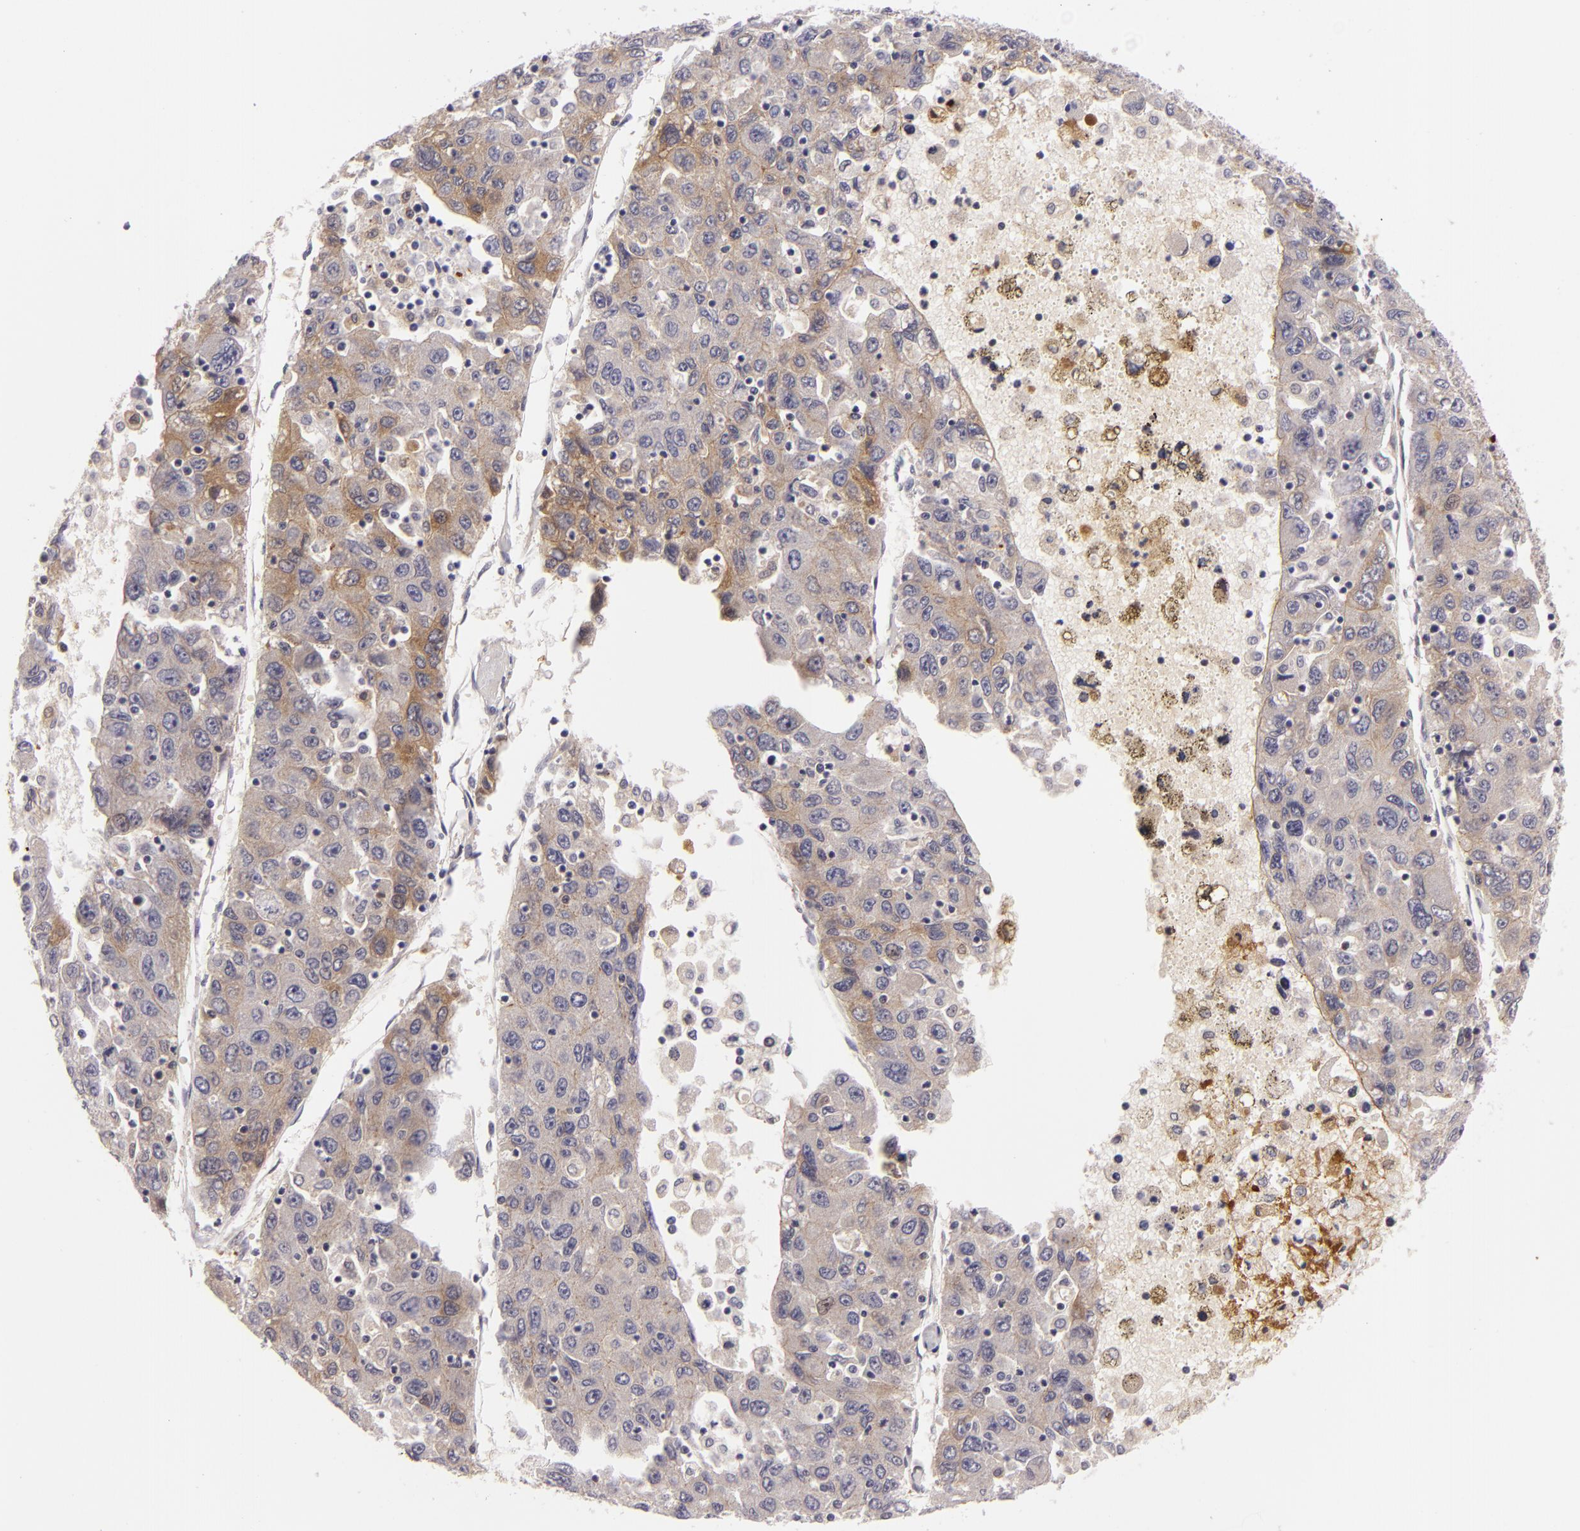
{"staining": {"intensity": "negative", "quantity": "none", "location": "none"}, "tissue": "liver cancer", "cell_type": "Tumor cells", "image_type": "cancer", "snomed": [{"axis": "morphology", "description": "Carcinoma, Hepatocellular, NOS"}, {"axis": "topography", "description": "Liver"}], "caption": "A histopathology image of hepatocellular carcinoma (liver) stained for a protein exhibits no brown staining in tumor cells.", "gene": "CTNNB1", "patient": {"sex": "male", "age": 49}}